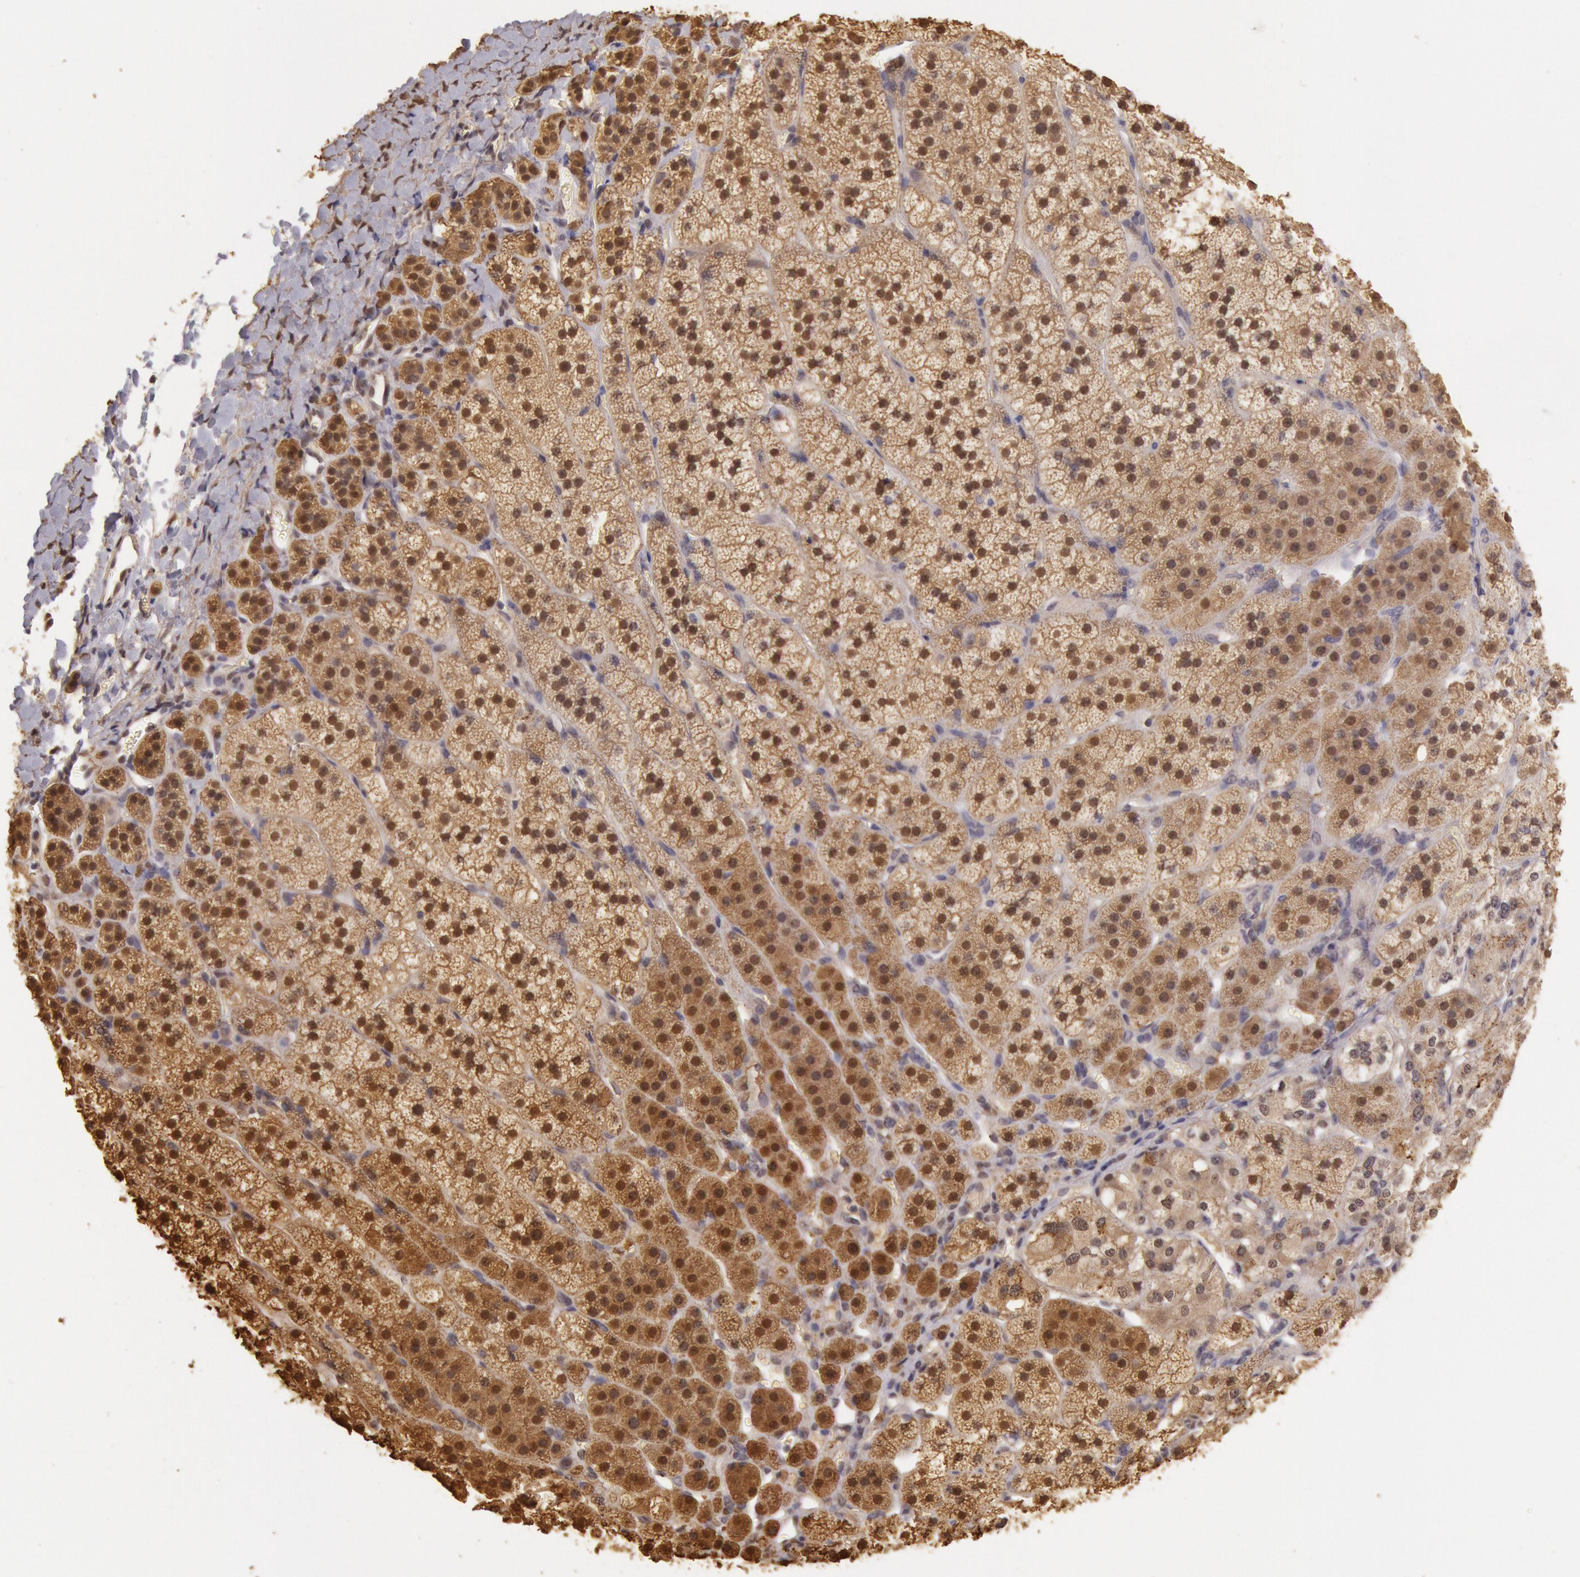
{"staining": {"intensity": "moderate", "quantity": ">75%", "location": "nuclear"}, "tissue": "adrenal gland", "cell_type": "Glandular cells", "image_type": "normal", "snomed": [{"axis": "morphology", "description": "Normal tissue, NOS"}, {"axis": "topography", "description": "Adrenal gland"}], "caption": "Adrenal gland stained with DAB immunohistochemistry (IHC) exhibits medium levels of moderate nuclear staining in about >75% of glandular cells. (brown staining indicates protein expression, while blue staining denotes nuclei).", "gene": "SOD1", "patient": {"sex": "male", "age": 57}}